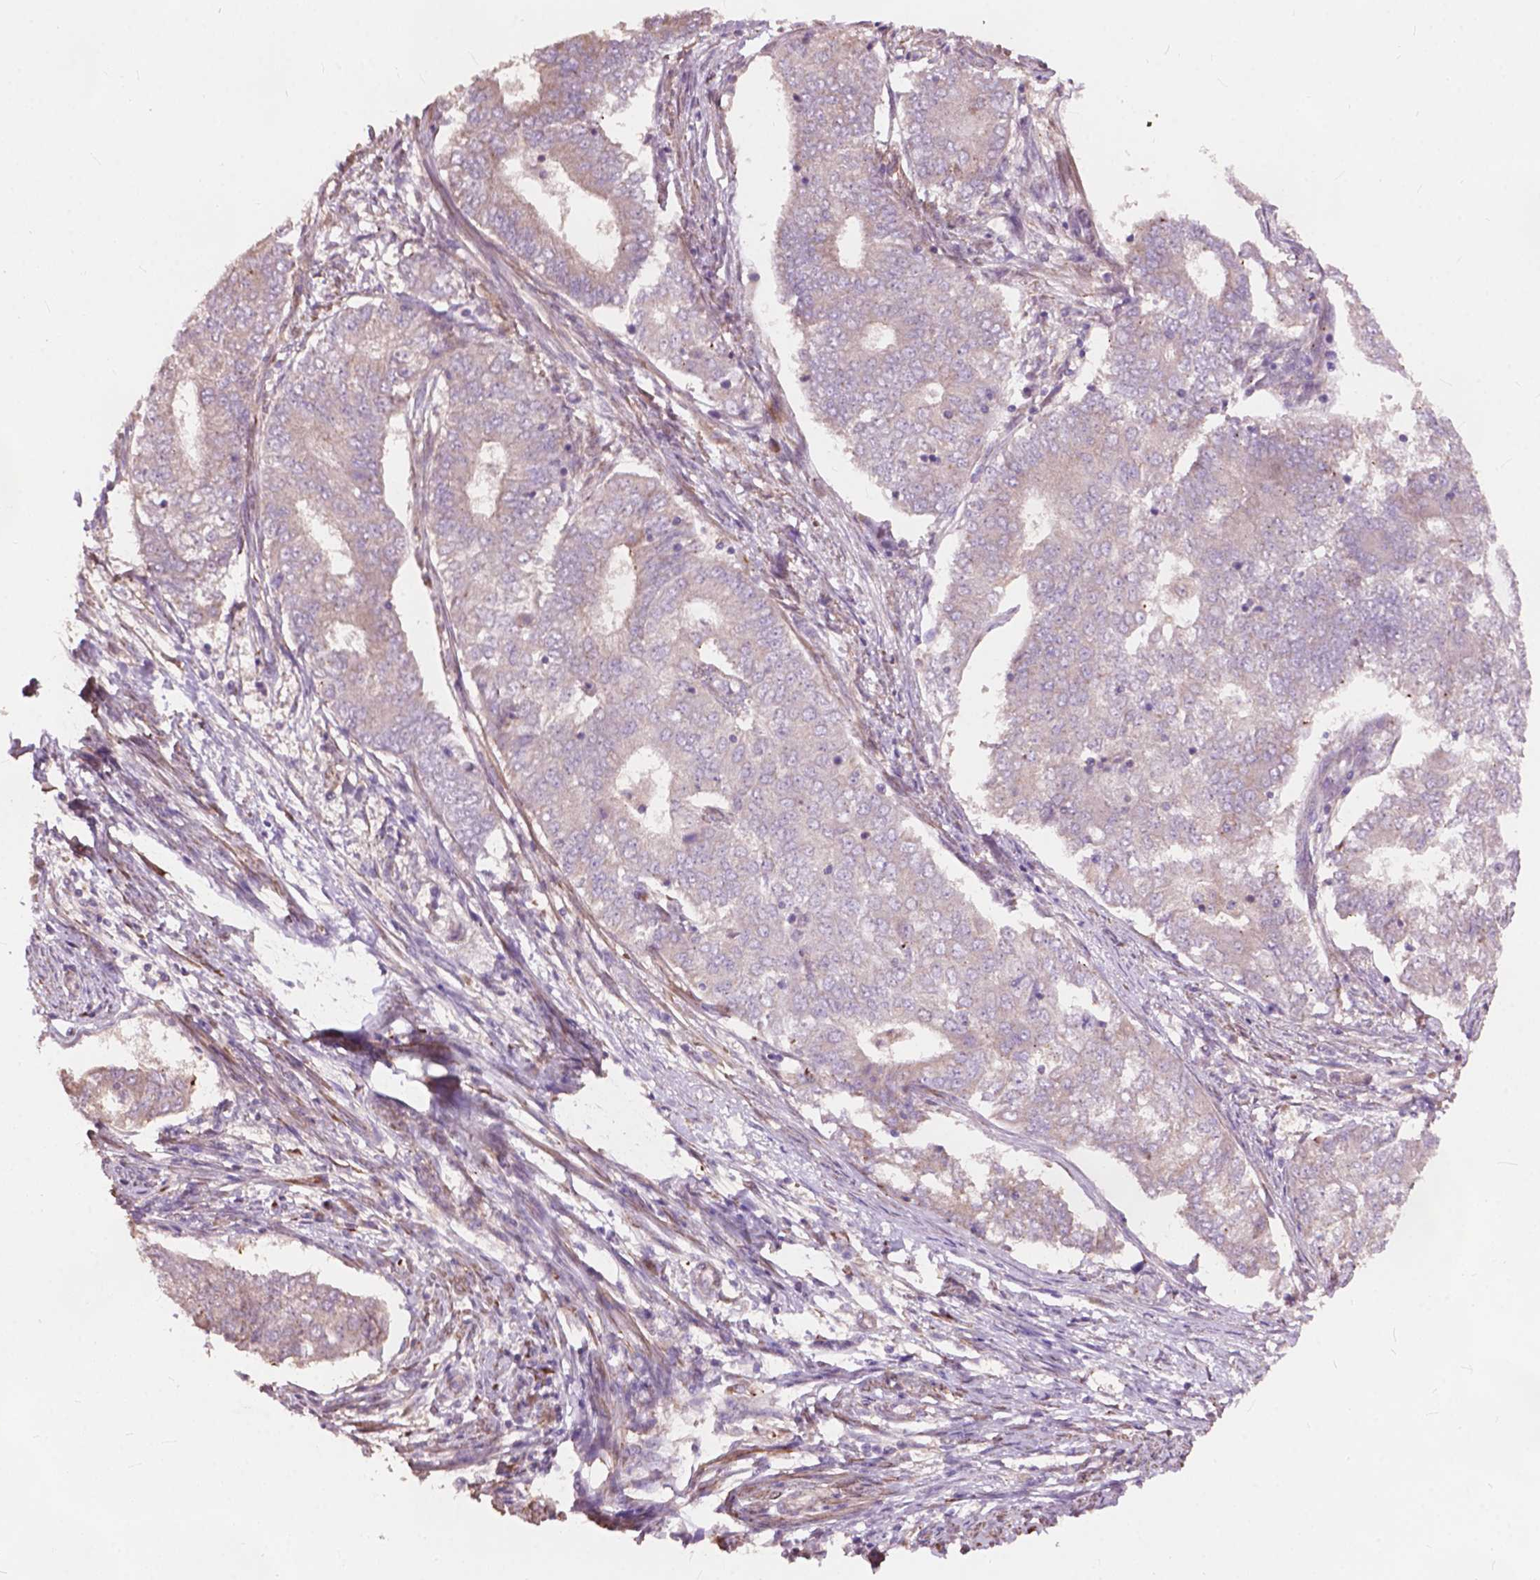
{"staining": {"intensity": "negative", "quantity": "none", "location": "none"}, "tissue": "endometrial cancer", "cell_type": "Tumor cells", "image_type": "cancer", "snomed": [{"axis": "morphology", "description": "Adenocarcinoma, NOS"}, {"axis": "topography", "description": "Endometrium"}], "caption": "This is an immunohistochemistry (IHC) image of human adenocarcinoma (endometrial). There is no positivity in tumor cells.", "gene": "FNIP1", "patient": {"sex": "female", "age": 62}}